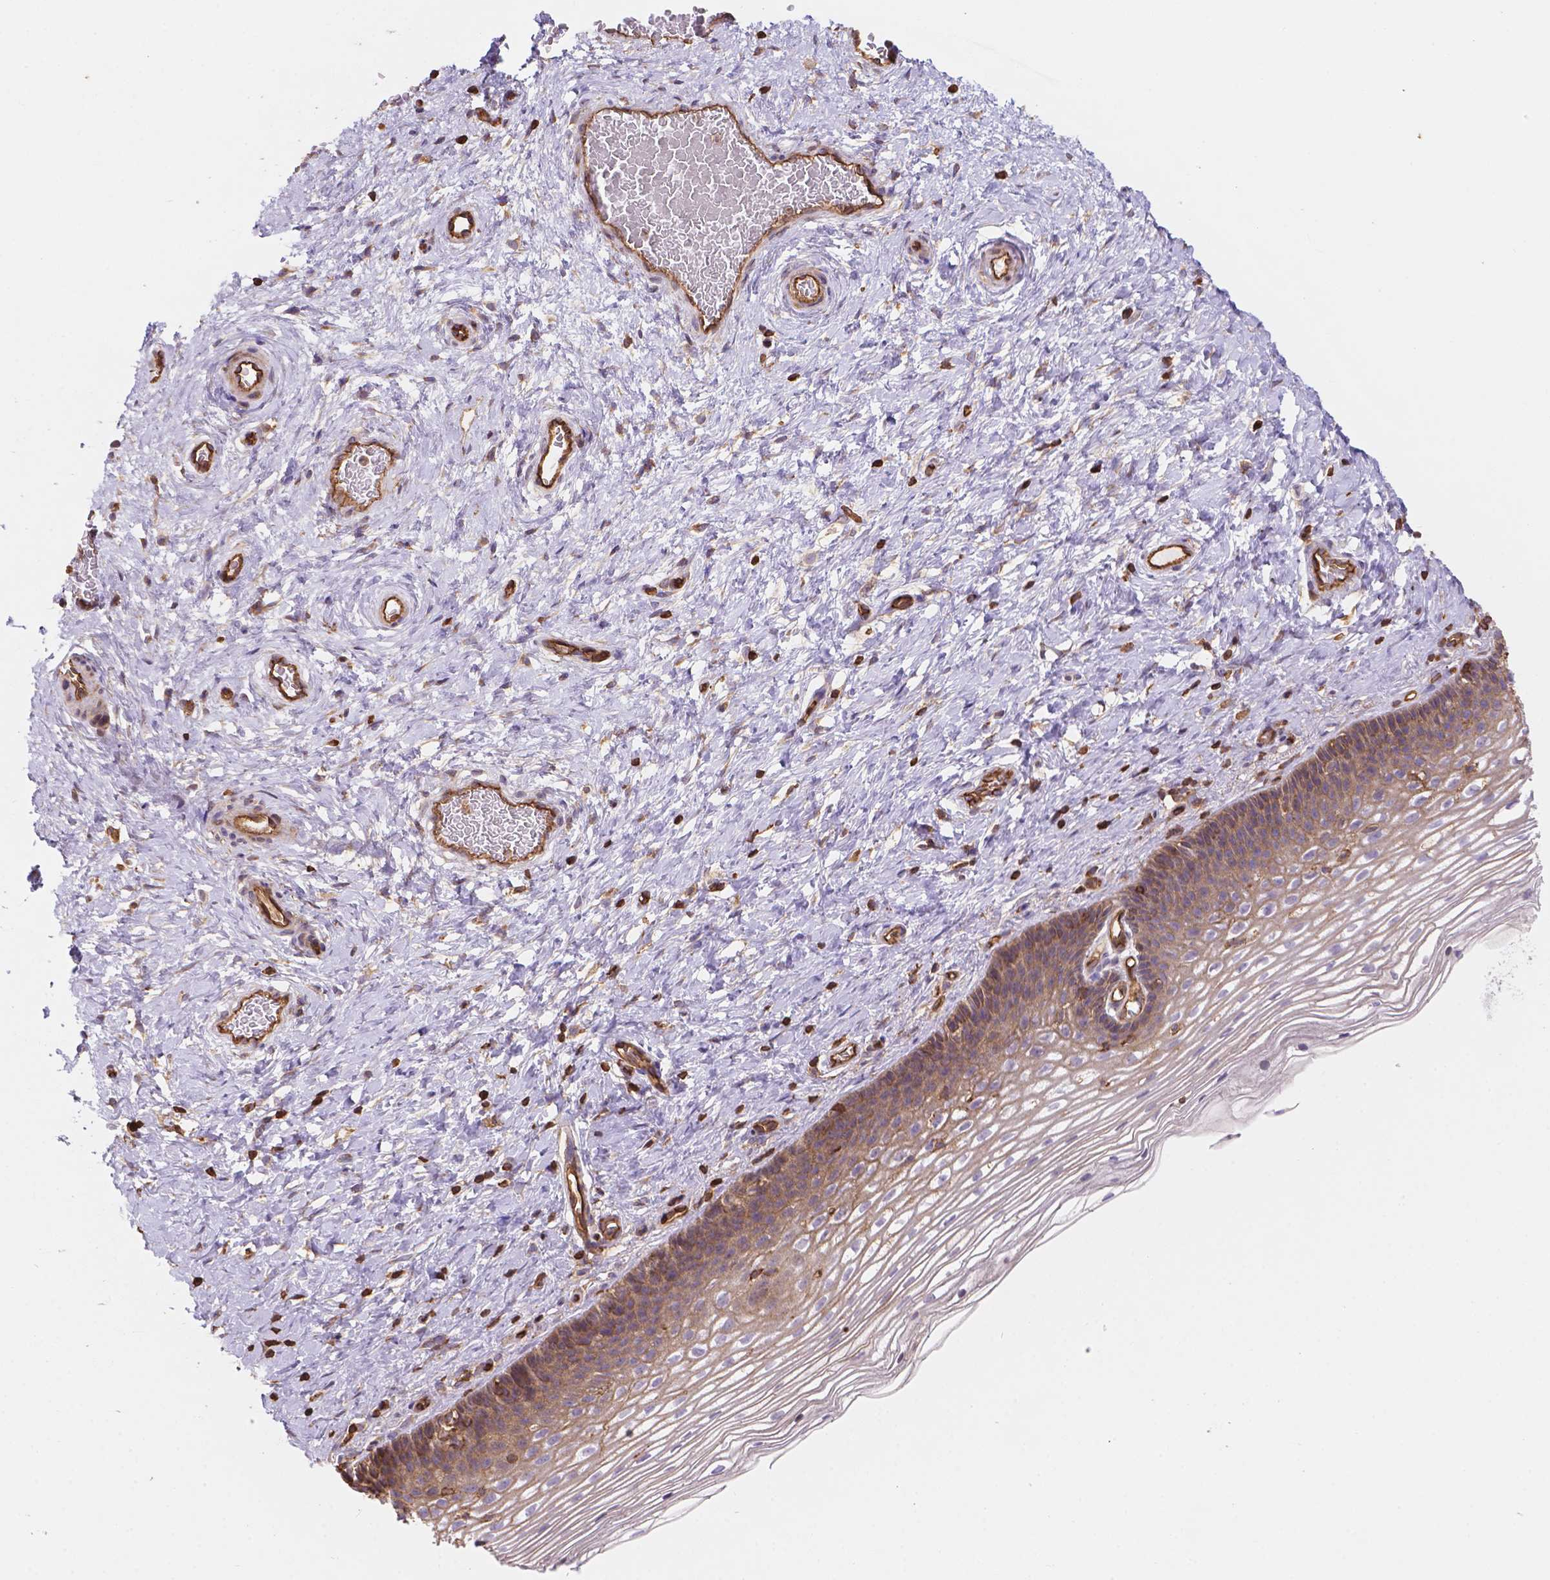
{"staining": {"intensity": "weak", "quantity": "<25%", "location": "cytoplasmic/membranous"}, "tissue": "cervix", "cell_type": "Glandular cells", "image_type": "normal", "snomed": [{"axis": "morphology", "description": "Normal tissue, NOS"}, {"axis": "topography", "description": "Cervix"}], "caption": "Cervix stained for a protein using immunohistochemistry demonstrates no staining glandular cells.", "gene": "DMWD", "patient": {"sex": "female", "age": 34}}